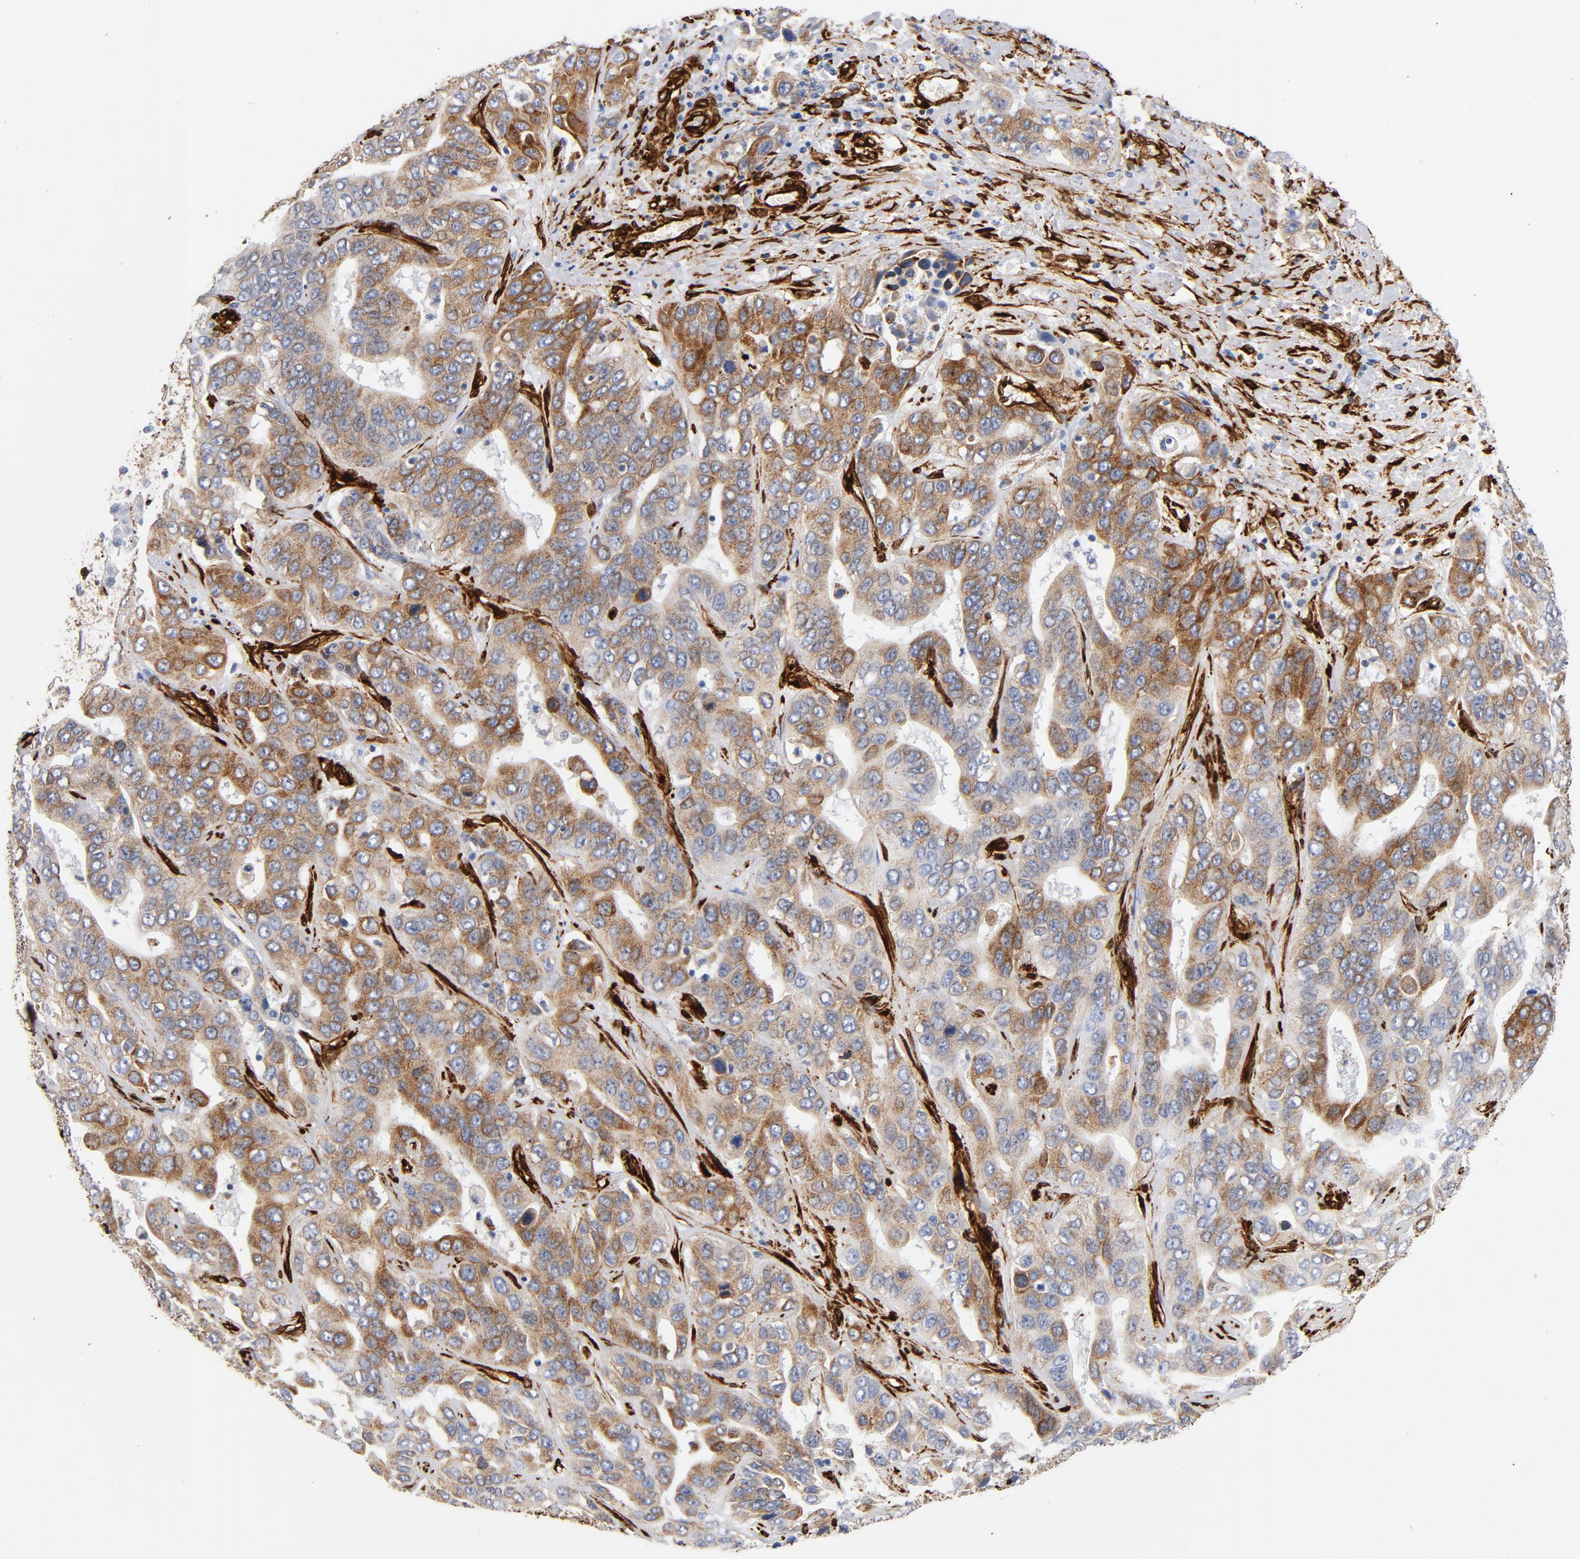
{"staining": {"intensity": "moderate", "quantity": ">75%", "location": "cytoplasmic/membranous"}, "tissue": "liver cancer", "cell_type": "Tumor cells", "image_type": "cancer", "snomed": [{"axis": "morphology", "description": "Cholangiocarcinoma"}, {"axis": "topography", "description": "Liver"}], "caption": "A high-resolution histopathology image shows IHC staining of liver cancer (cholangiocarcinoma), which displays moderate cytoplasmic/membranous positivity in about >75% of tumor cells. (brown staining indicates protein expression, while blue staining denotes nuclei).", "gene": "SERPINH1", "patient": {"sex": "female", "age": 52}}